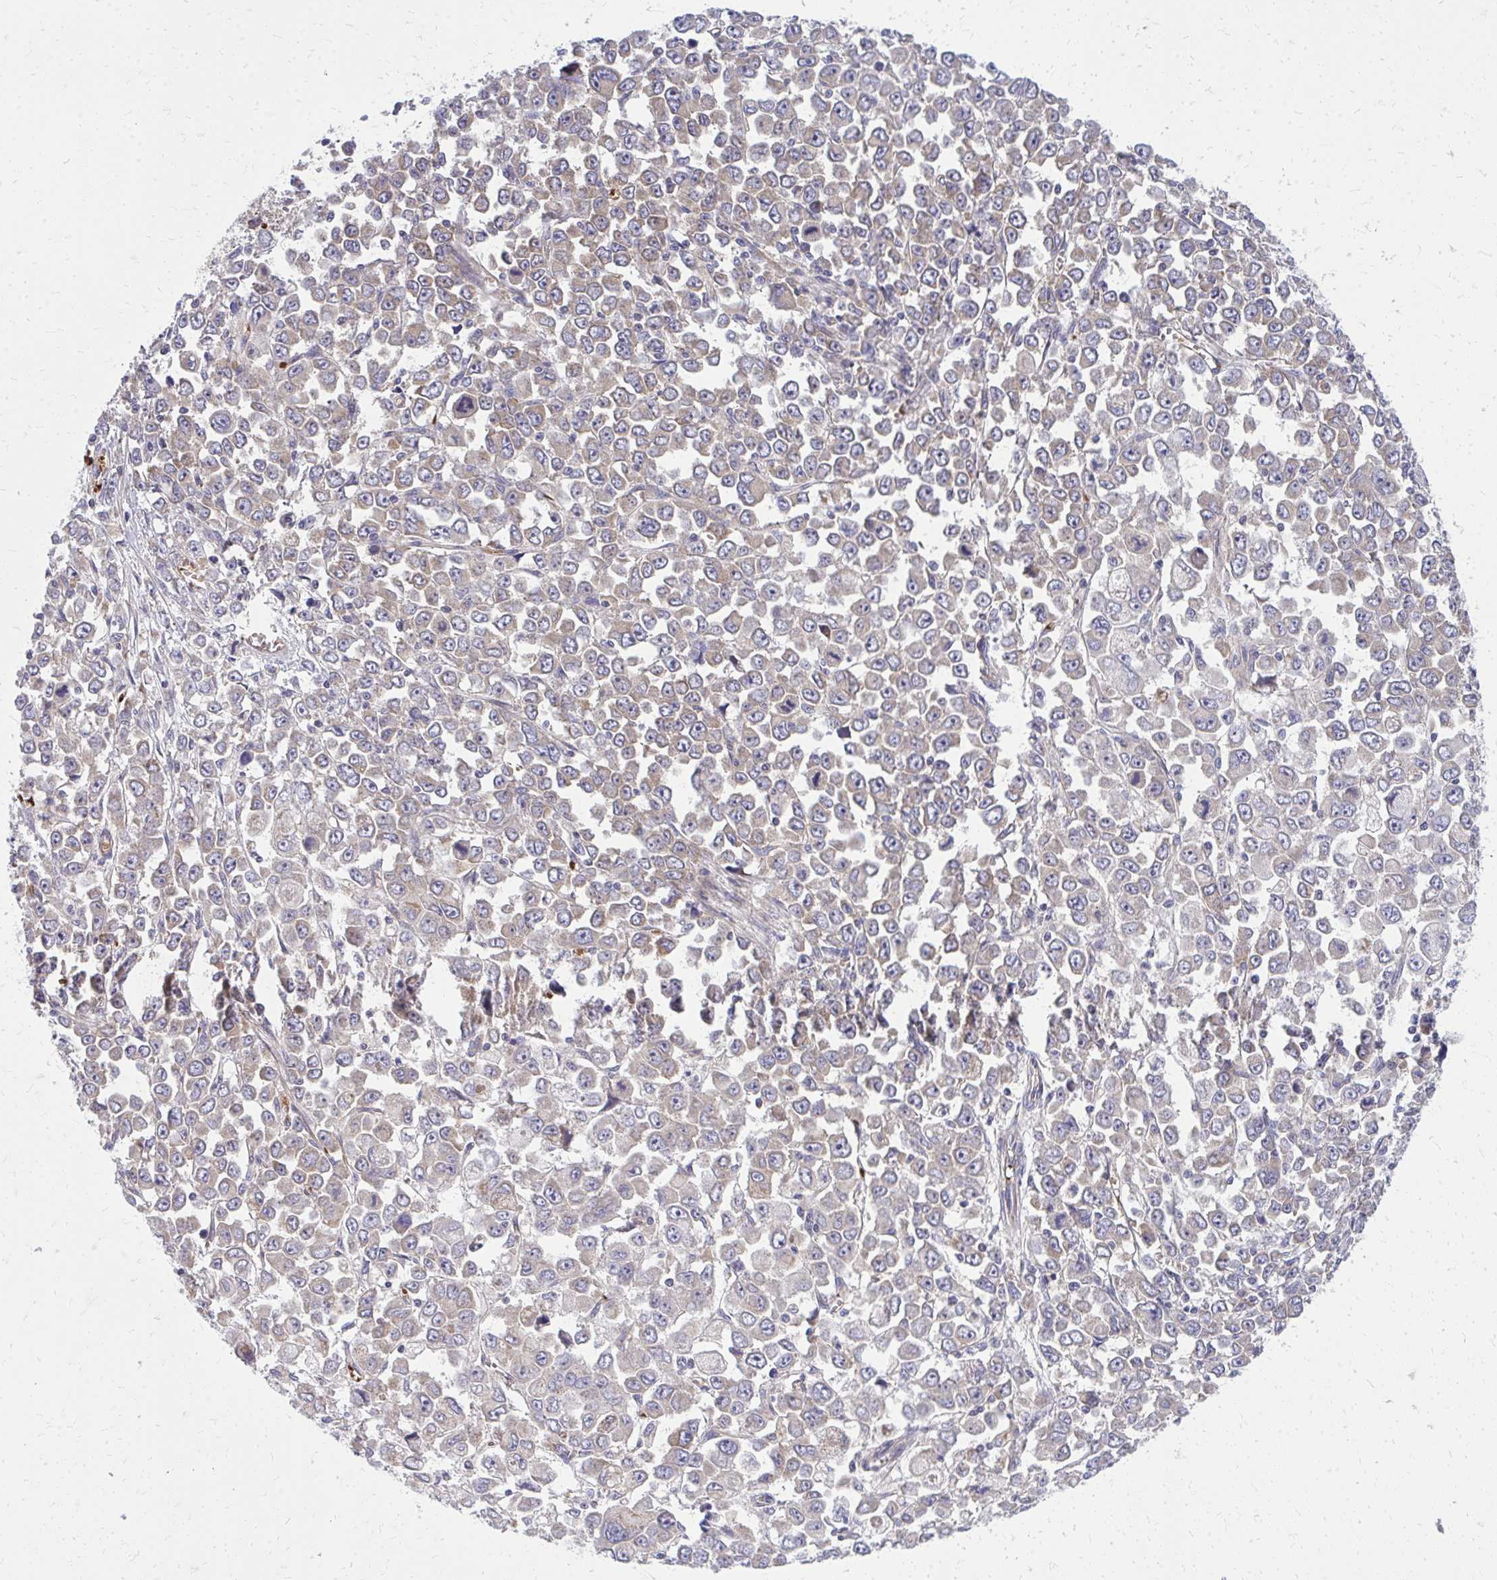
{"staining": {"intensity": "weak", "quantity": "<25%", "location": "cytoplasmic/membranous"}, "tissue": "stomach cancer", "cell_type": "Tumor cells", "image_type": "cancer", "snomed": [{"axis": "morphology", "description": "Adenocarcinoma, NOS"}, {"axis": "topography", "description": "Stomach, upper"}], "caption": "This is a histopathology image of IHC staining of stomach cancer (adenocarcinoma), which shows no expression in tumor cells. (Brightfield microscopy of DAB (3,3'-diaminobenzidine) immunohistochemistry at high magnification).", "gene": "PDK4", "patient": {"sex": "male", "age": 70}}